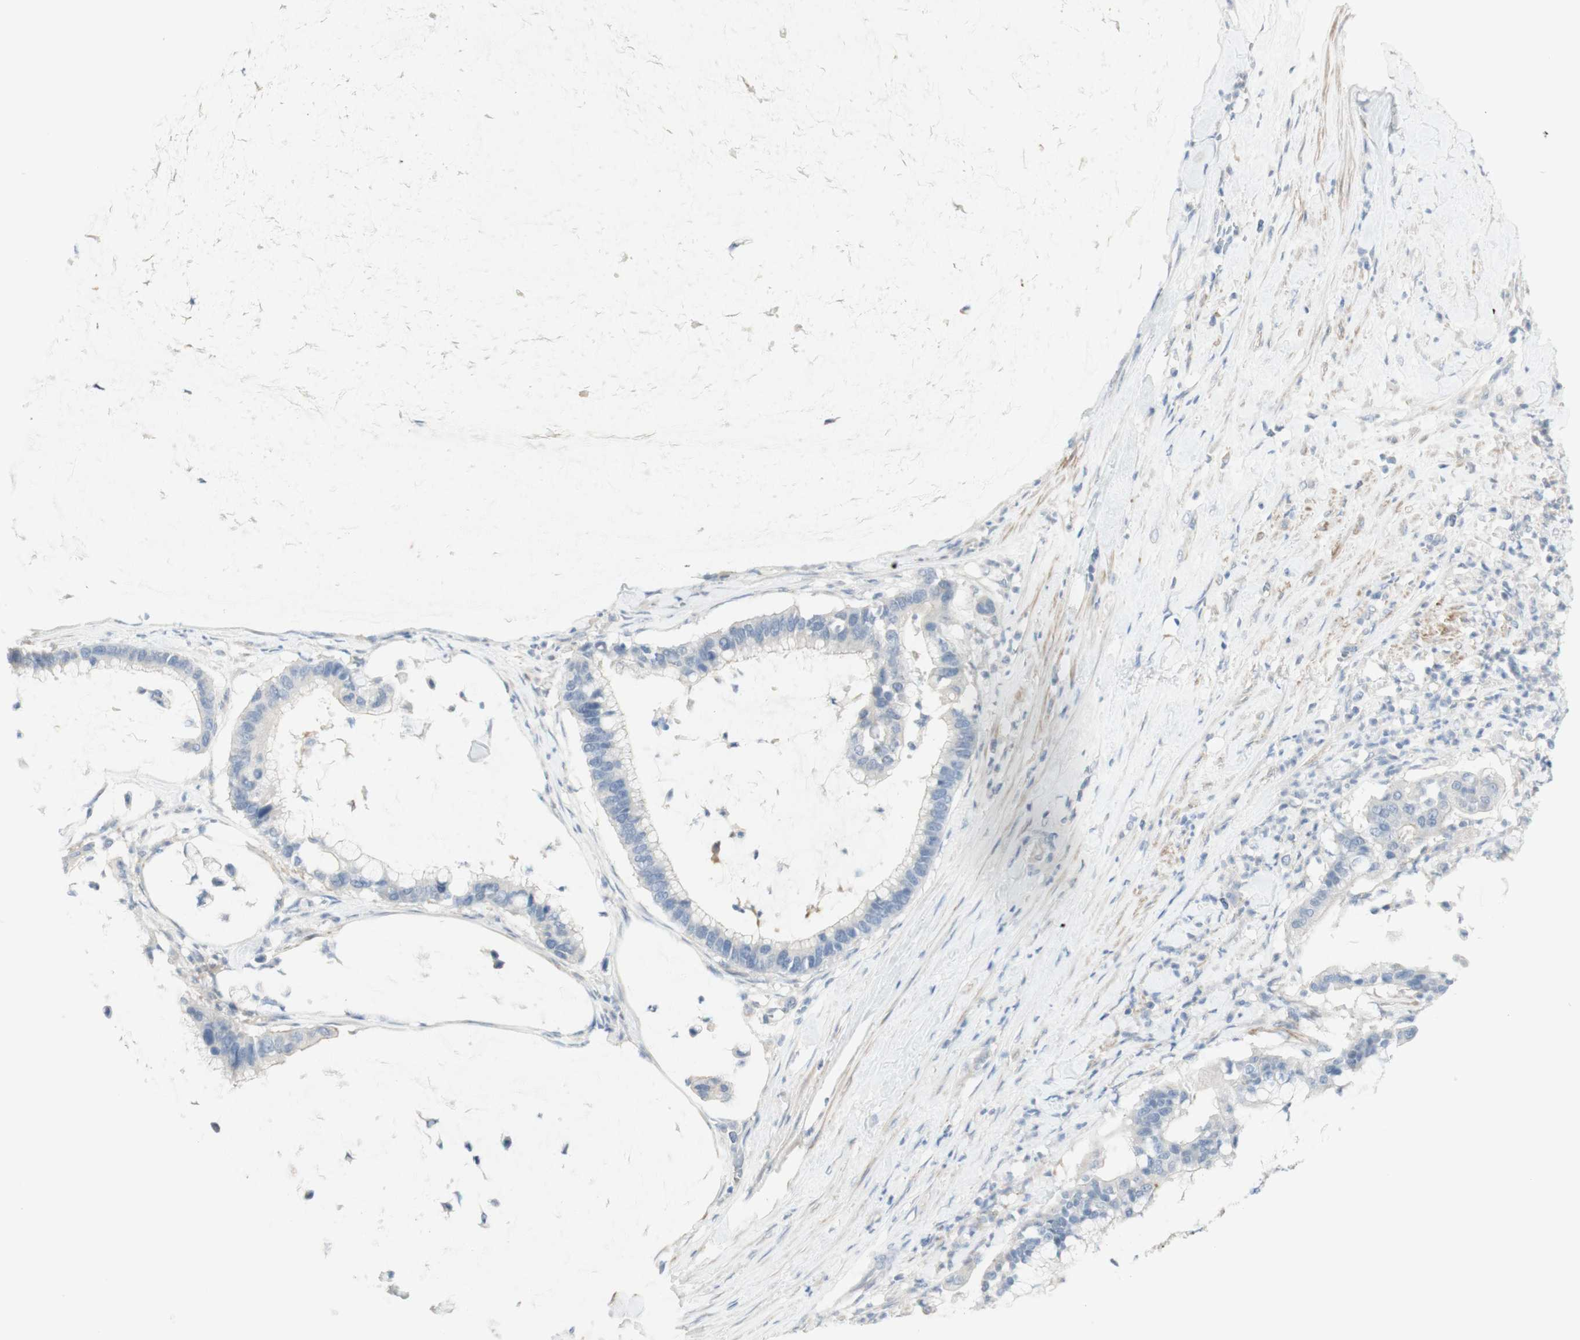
{"staining": {"intensity": "negative", "quantity": "none", "location": "none"}, "tissue": "pancreatic cancer", "cell_type": "Tumor cells", "image_type": "cancer", "snomed": [{"axis": "morphology", "description": "Adenocarcinoma, NOS"}, {"axis": "topography", "description": "Pancreas"}], "caption": "This is an immunohistochemistry (IHC) photomicrograph of human pancreatic cancer (adenocarcinoma). There is no expression in tumor cells.", "gene": "MANEA", "patient": {"sex": "male", "age": 41}}